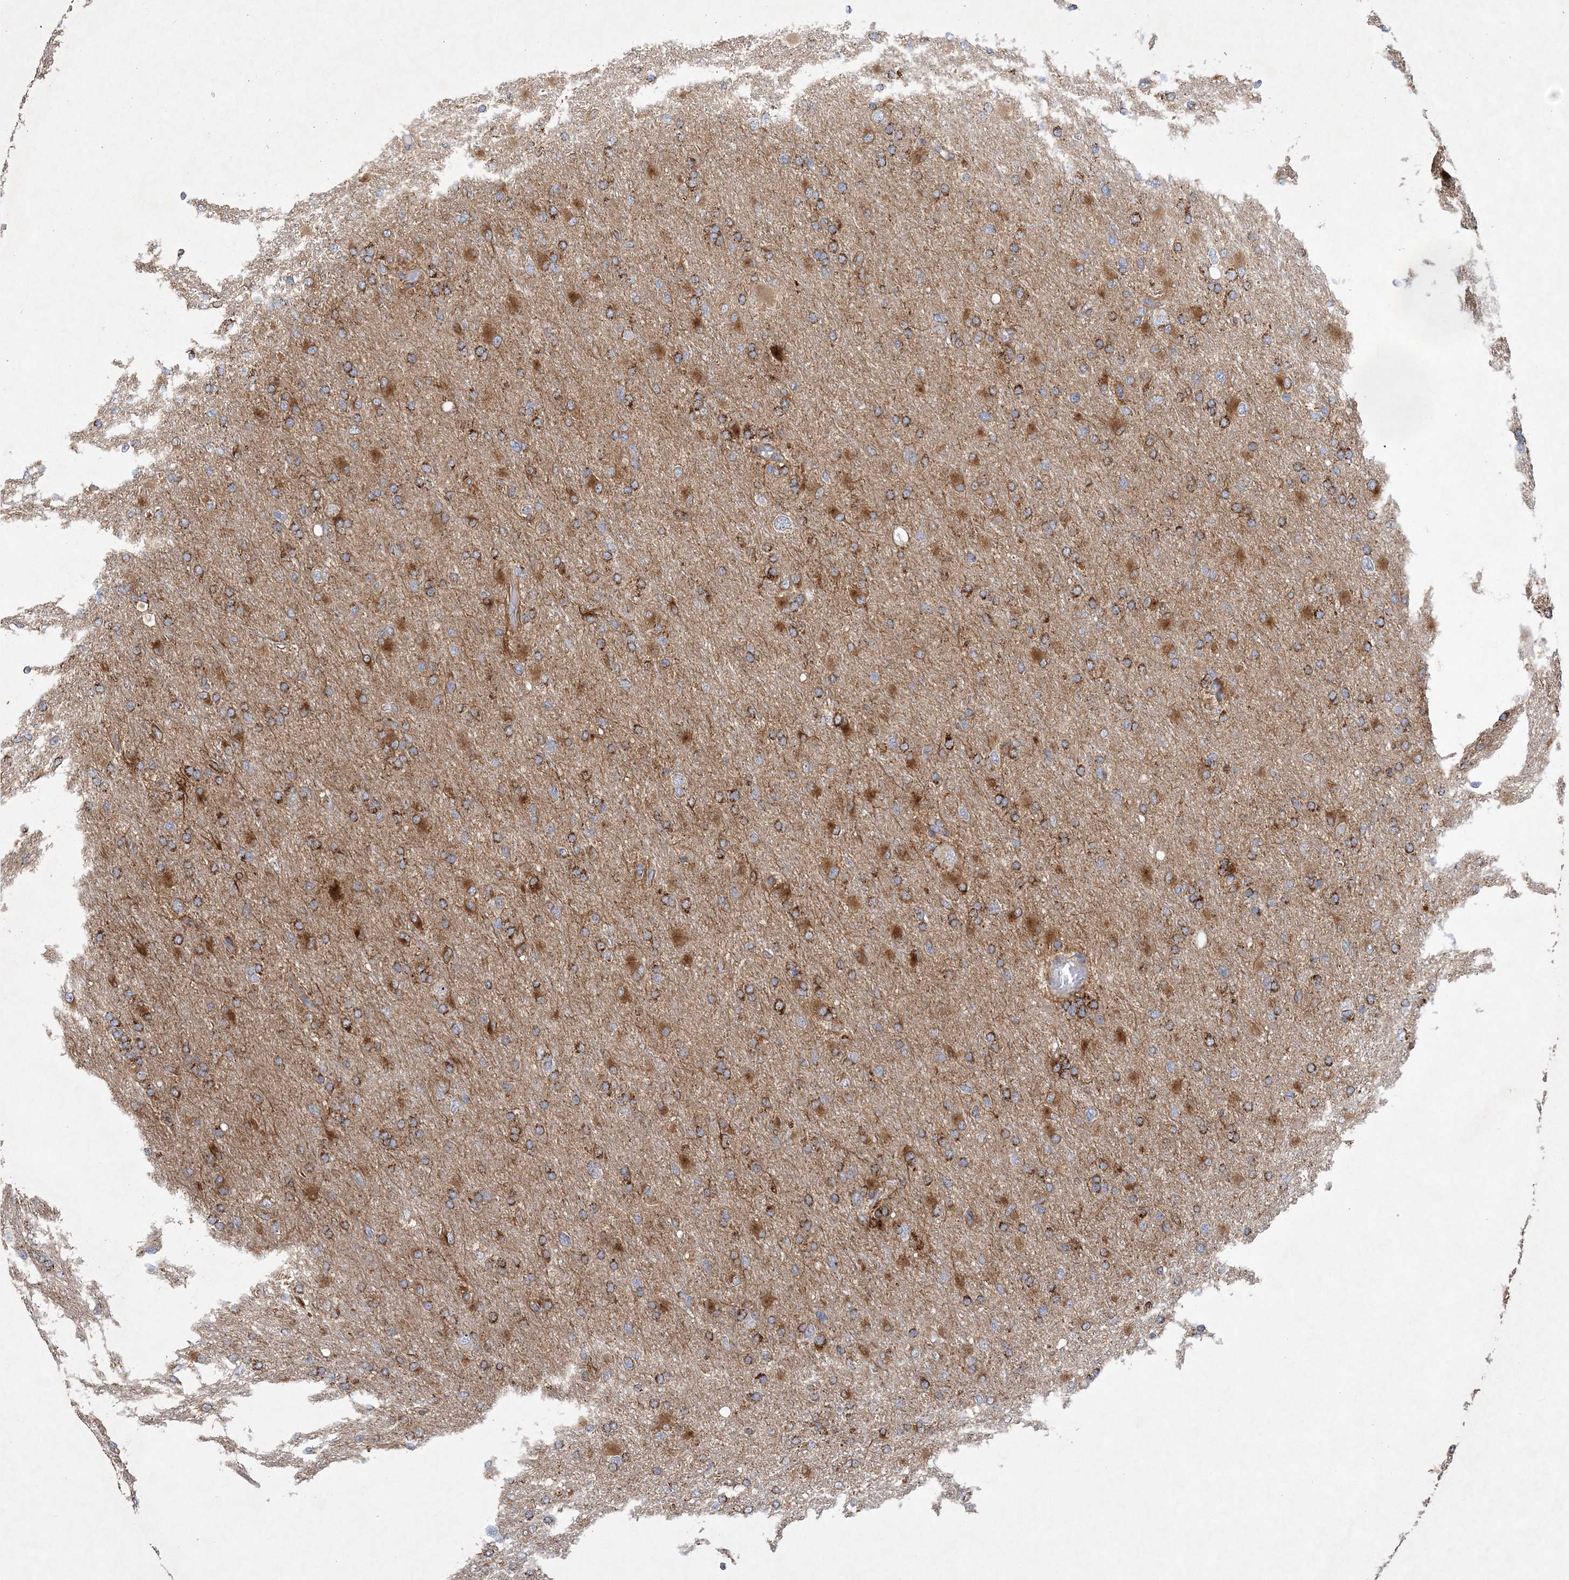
{"staining": {"intensity": "moderate", "quantity": ">75%", "location": "cytoplasmic/membranous"}, "tissue": "glioma", "cell_type": "Tumor cells", "image_type": "cancer", "snomed": [{"axis": "morphology", "description": "Glioma, malignant, High grade"}, {"axis": "topography", "description": "Cerebral cortex"}], "caption": "DAB immunohistochemical staining of human malignant glioma (high-grade) reveals moderate cytoplasmic/membranous protein expression in approximately >75% of tumor cells.", "gene": "FEZ2", "patient": {"sex": "female", "age": 36}}